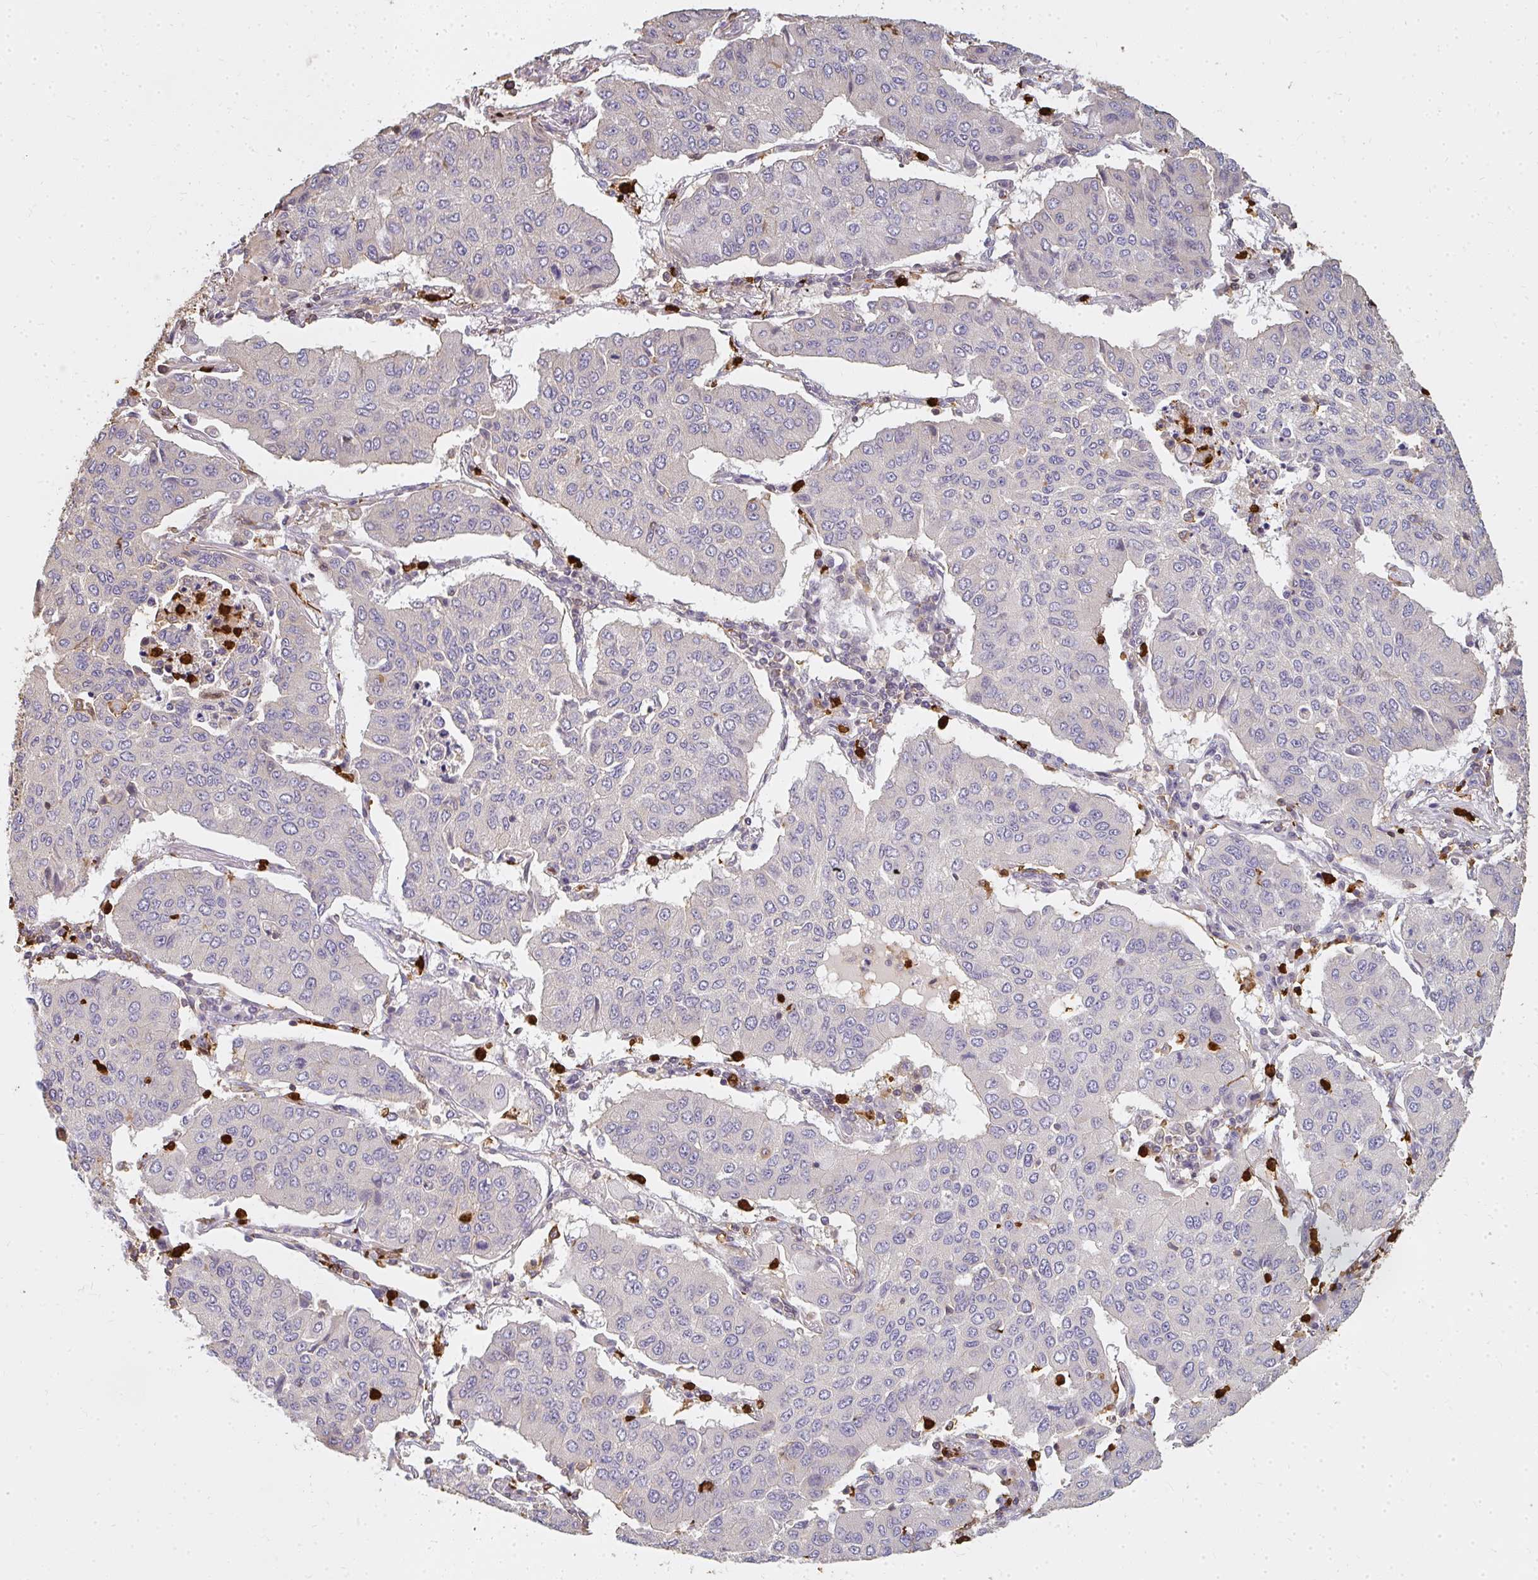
{"staining": {"intensity": "negative", "quantity": "none", "location": "none"}, "tissue": "lung cancer", "cell_type": "Tumor cells", "image_type": "cancer", "snomed": [{"axis": "morphology", "description": "Squamous cell carcinoma, NOS"}, {"axis": "topography", "description": "Lung"}], "caption": "Tumor cells are negative for brown protein staining in lung cancer (squamous cell carcinoma).", "gene": "CNTRL", "patient": {"sex": "male", "age": 74}}